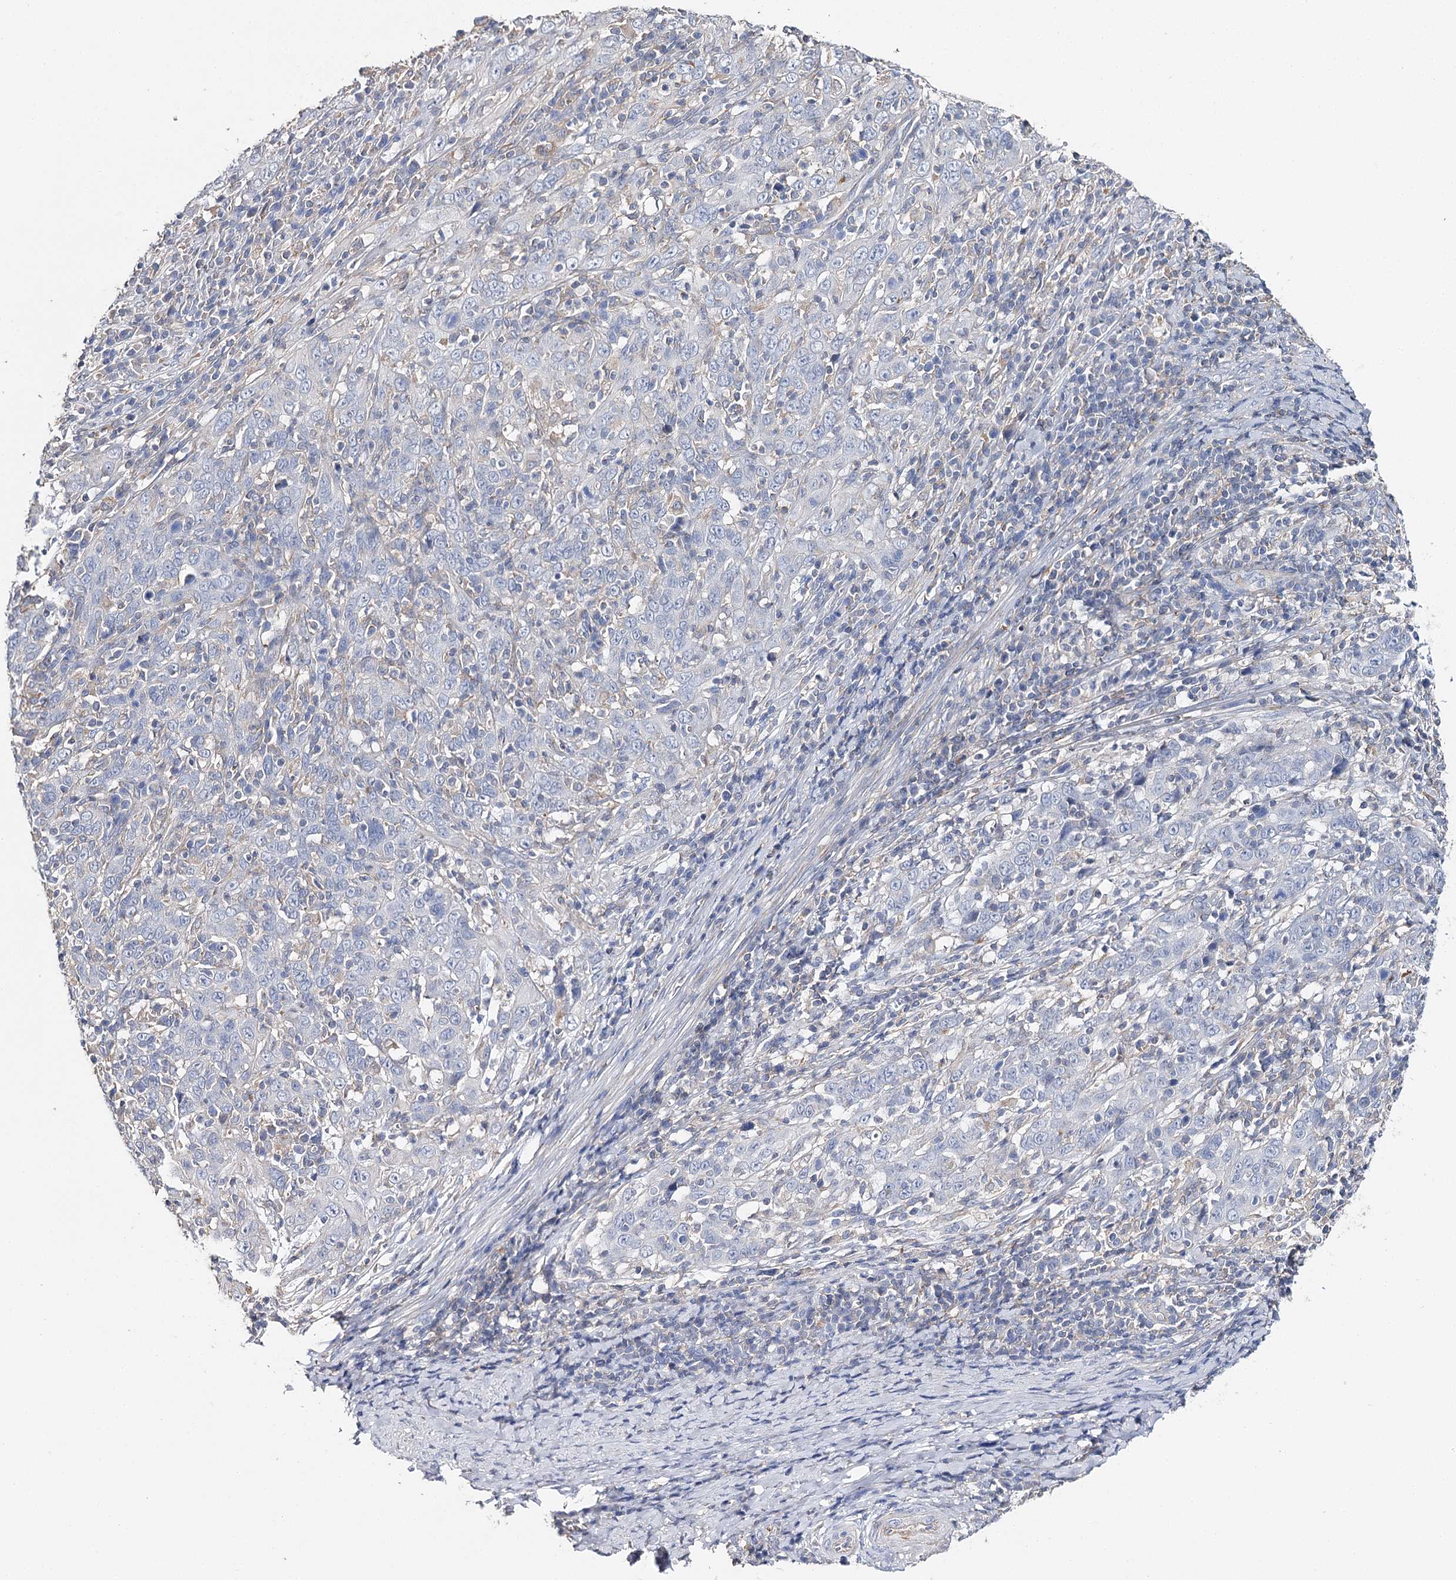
{"staining": {"intensity": "negative", "quantity": "none", "location": "none"}, "tissue": "cervical cancer", "cell_type": "Tumor cells", "image_type": "cancer", "snomed": [{"axis": "morphology", "description": "Squamous cell carcinoma, NOS"}, {"axis": "topography", "description": "Cervix"}], "caption": "There is no significant expression in tumor cells of squamous cell carcinoma (cervical).", "gene": "EPYC", "patient": {"sex": "female", "age": 46}}